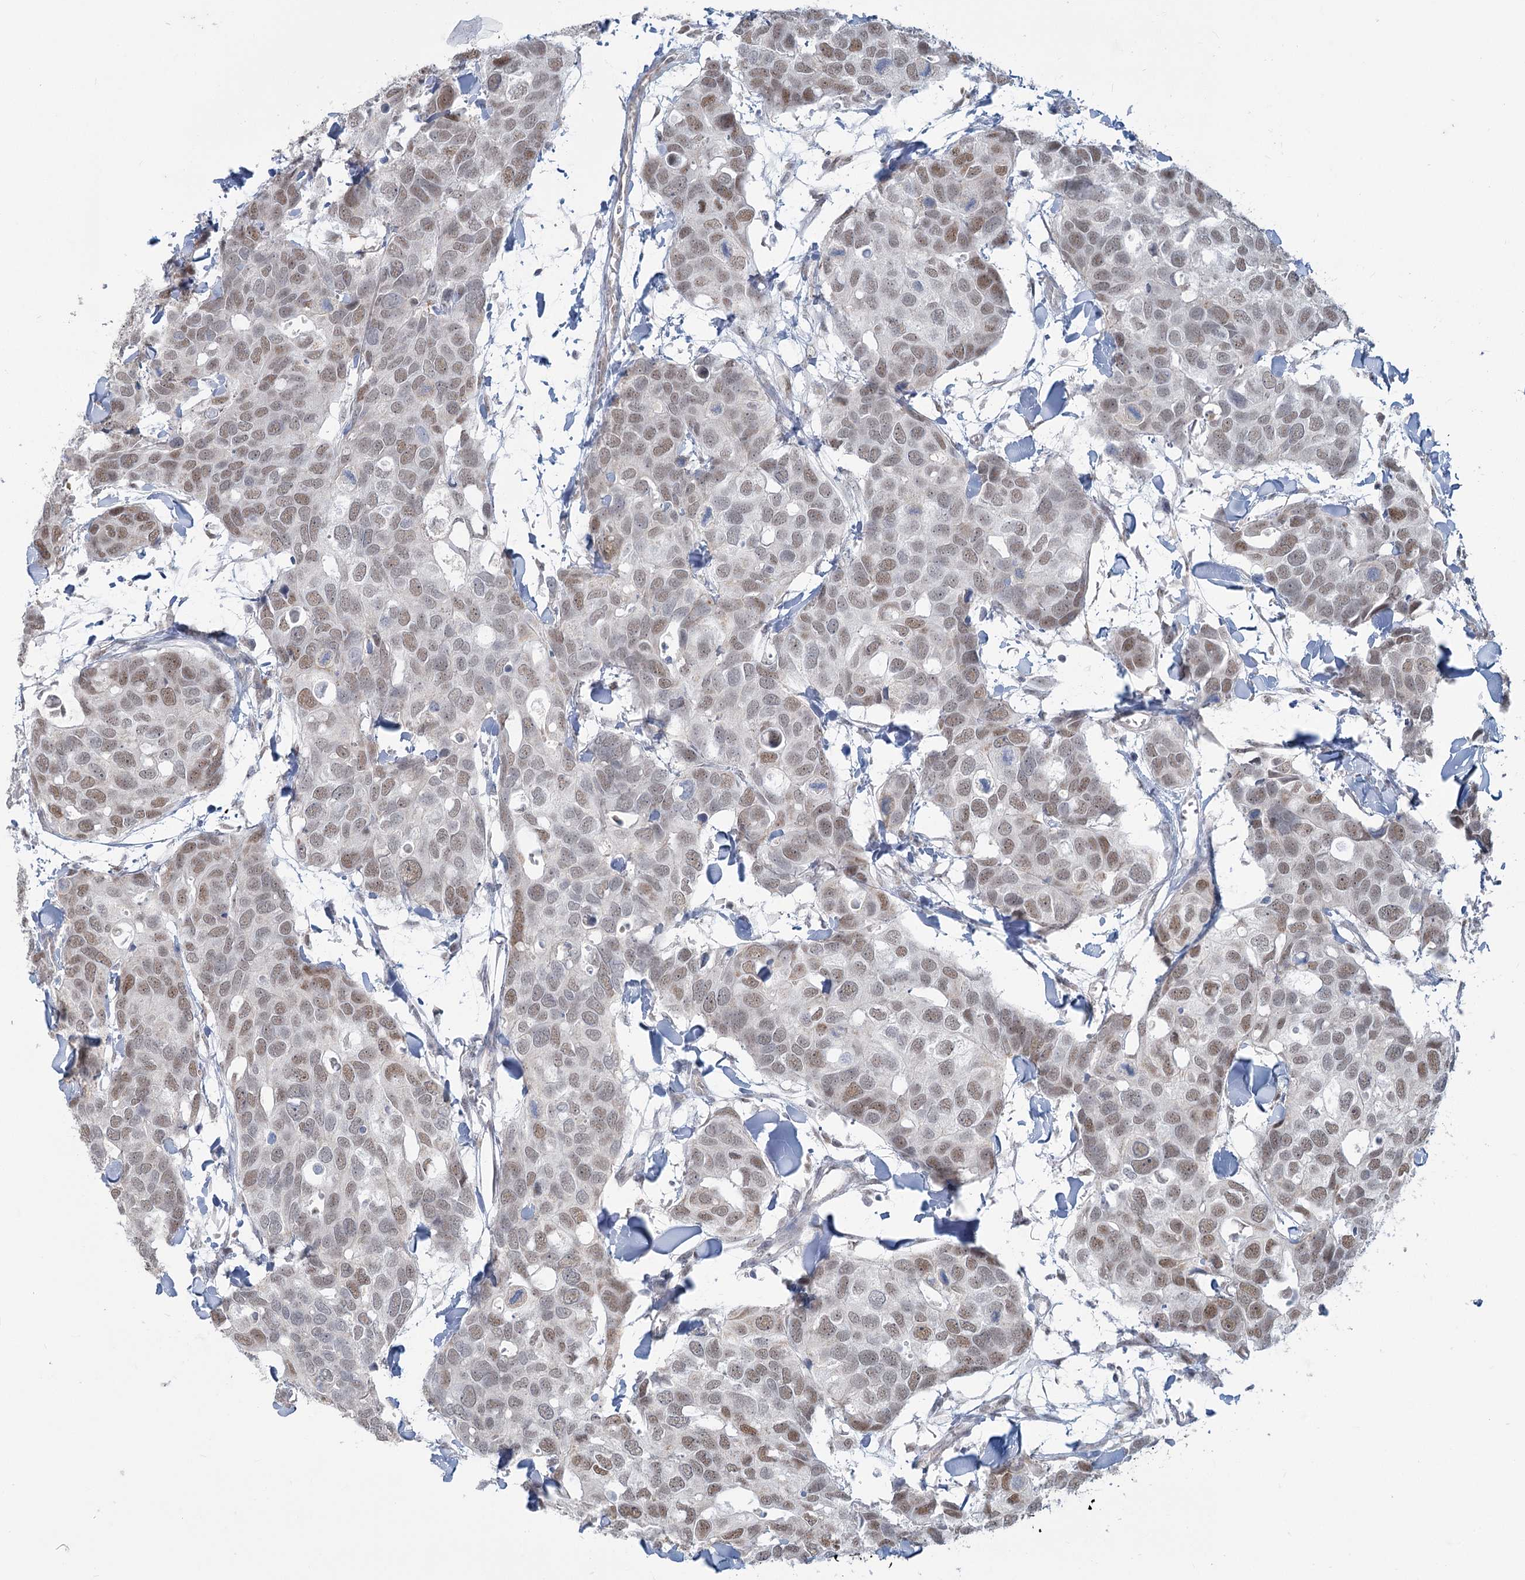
{"staining": {"intensity": "moderate", "quantity": "25%-75%", "location": "nuclear"}, "tissue": "breast cancer", "cell_type": "Tumor cells", "image_type": "cancer", "snomed": [{"axis": "morphology", "description": "Duct carcinoma"}, {"axis": "topography", "description": "Breast"}], "caption": "Moderate nuclear protein positivity is appreciated in approximately 25%-75% of tumor cells in breast cancer (invasive ductal carcinoma). (DAB IHC, brown staining for protein, blue staining for nuclei).", "gene": "MTG1", "patient": {"sex": "female", "age": 83}}